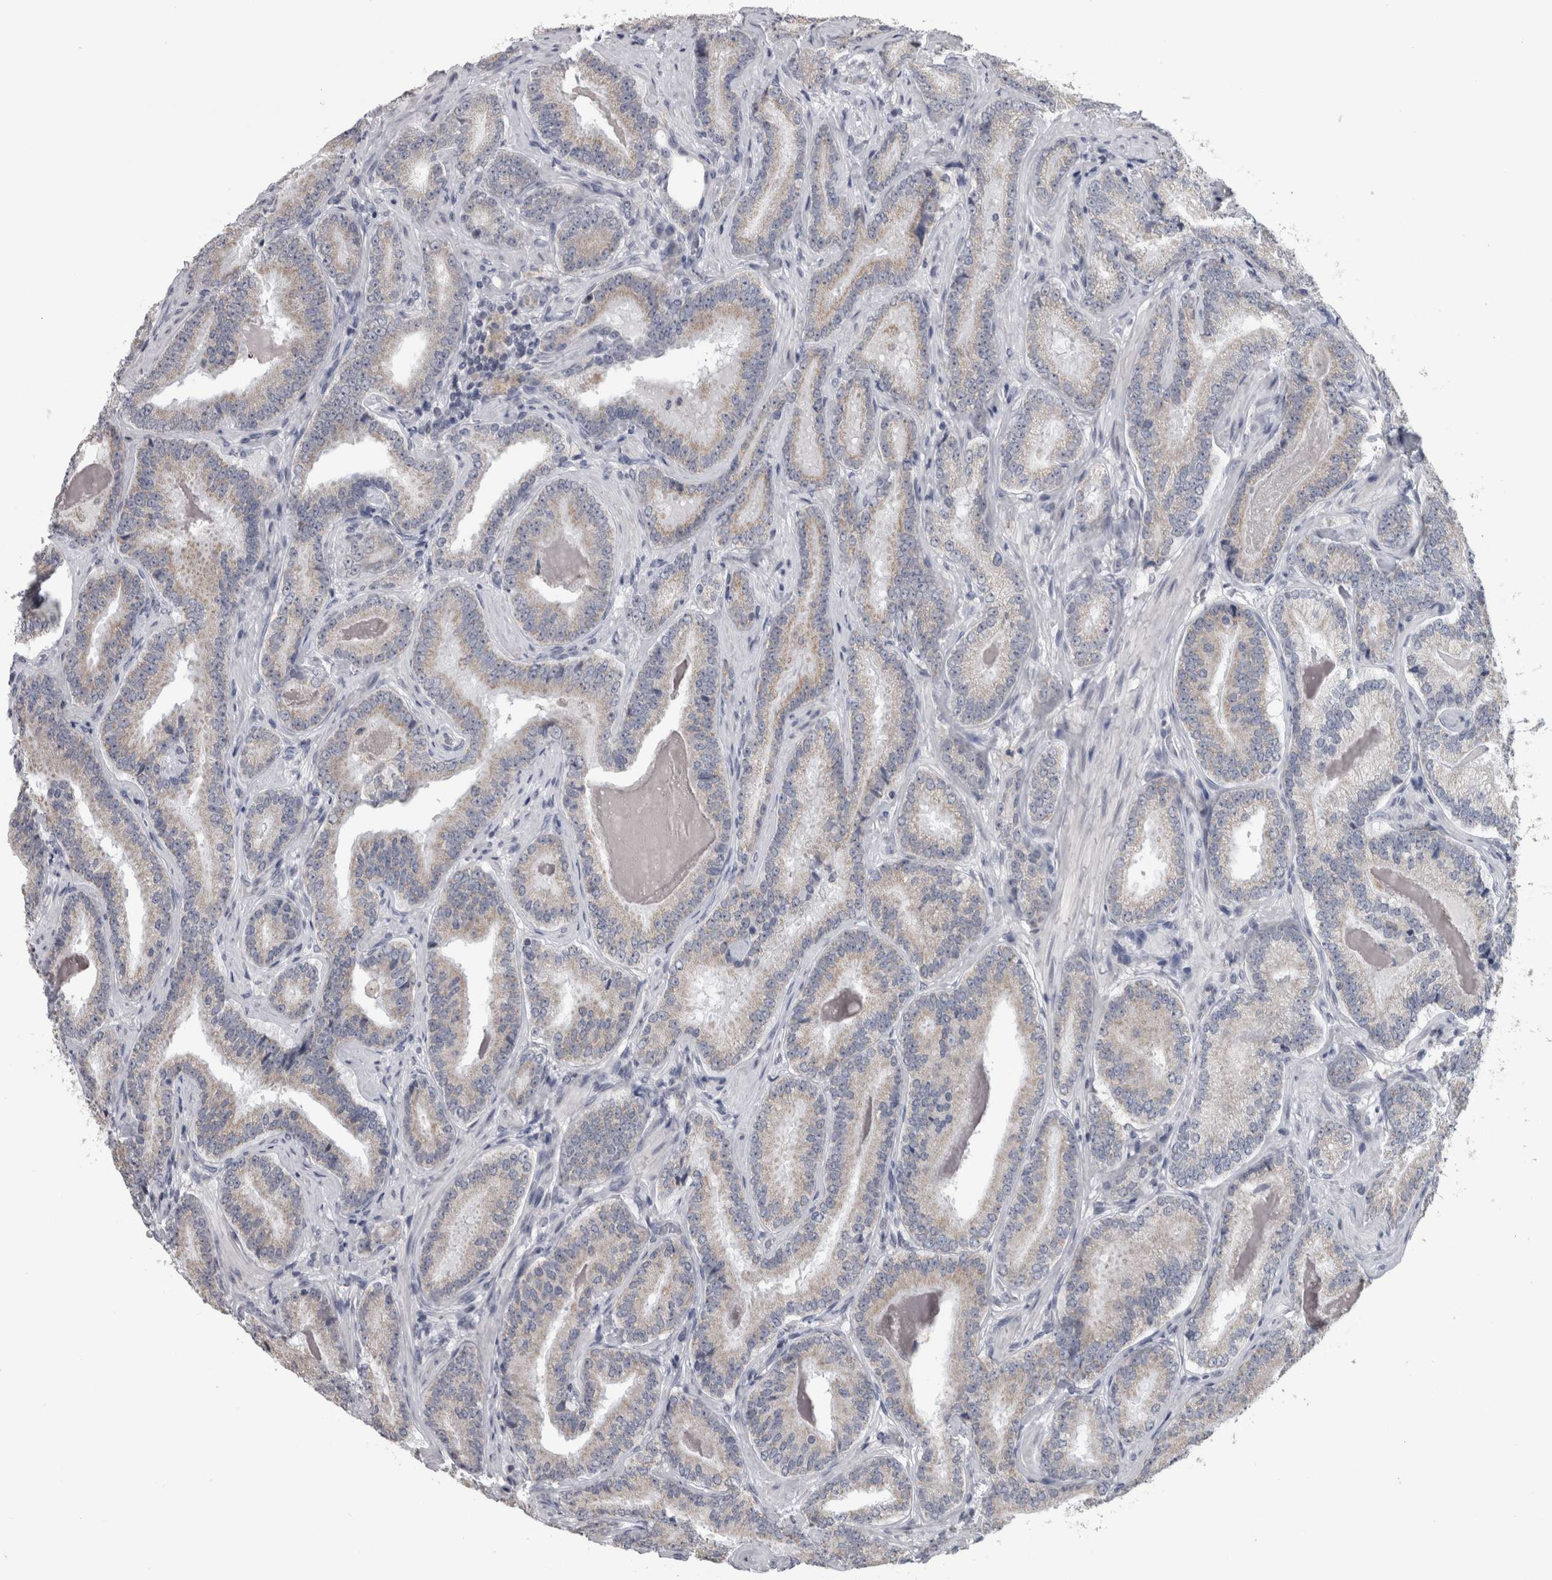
{"staining": {"intensity": "weak", "quantity": "<25%", "location": "cytoplasmic/membranous"}, "tissue": "prostate cancer", "cell_type": "Tumor cells", "image_type": "cancer", "snomed": [{"axis": "morphology", "description": "Adenocarcinoma, Low grade"}, {"axis": "topography", "description": "Prostate"}], "caption": "Prostate cancer was stained to show a protein in brown. There is no significant staining in tumor cells. Brightfield microscopy of immunohistochemistry stained with DAB (3,3'-diaminobenzidine) (brown) and hematoxylin (blue), captured at high magnification.", "gene": "OR2K2", "patient": {"sex": "male", "age": 51}}